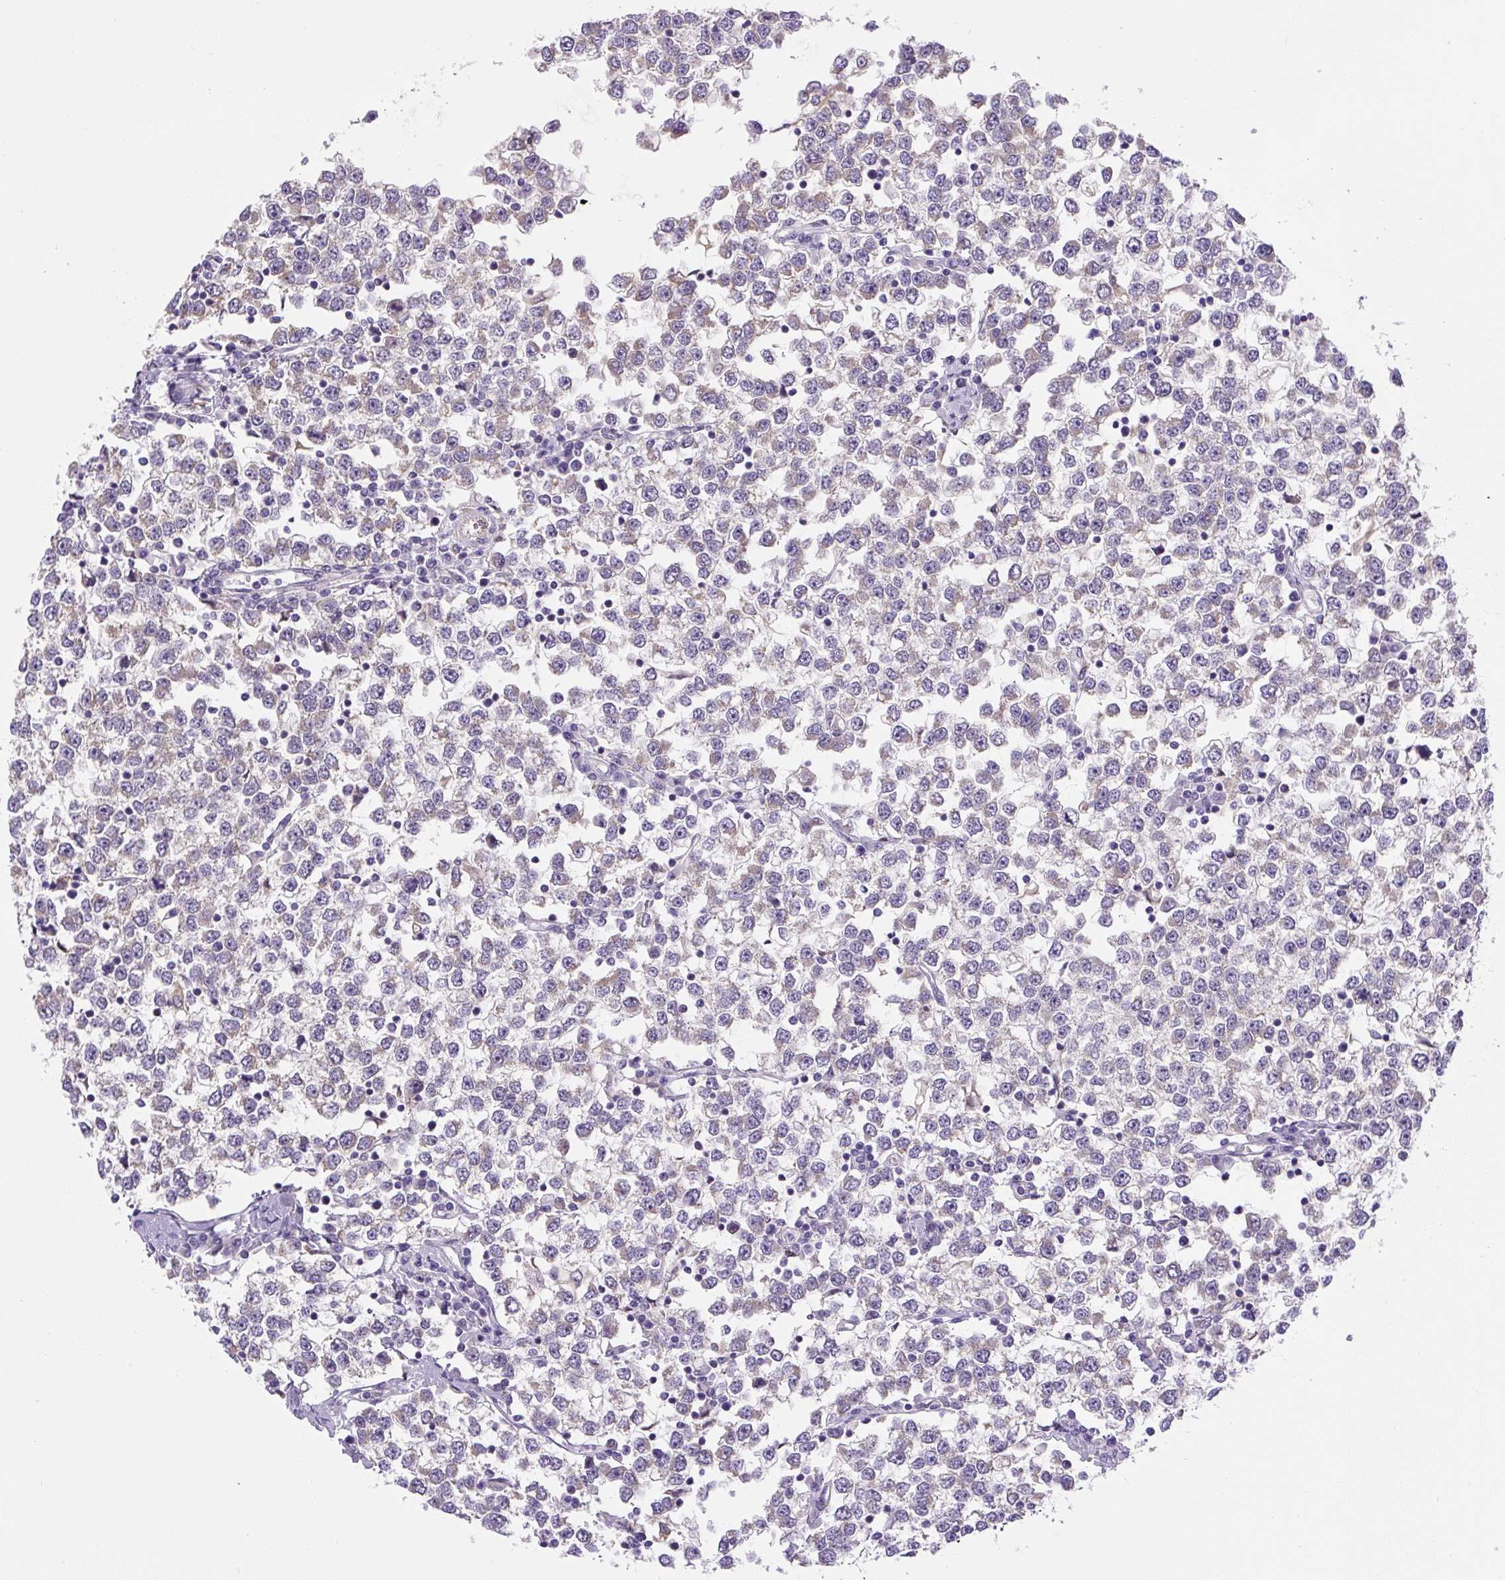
{"staining": {"intensity": "weak", "quantity": "25%-75%", "location": "cytoplasmic/membranous"}, "tissue": "testis cancer", "cell_type": "Tumor cells", "image_type": "cancer", "snomed": [{"axis": "morphology", "description": "Seminoma, NOS"}, {"axis": "topography", "description": "Testis"}], "caption": "The immunohistochemical stain shows weak cytoplasmic/membranous positivity in tumor cells of testis cancer tissue.", "gene": "PLA2G4A", "patient": {"sex": "male", "age": 65}}